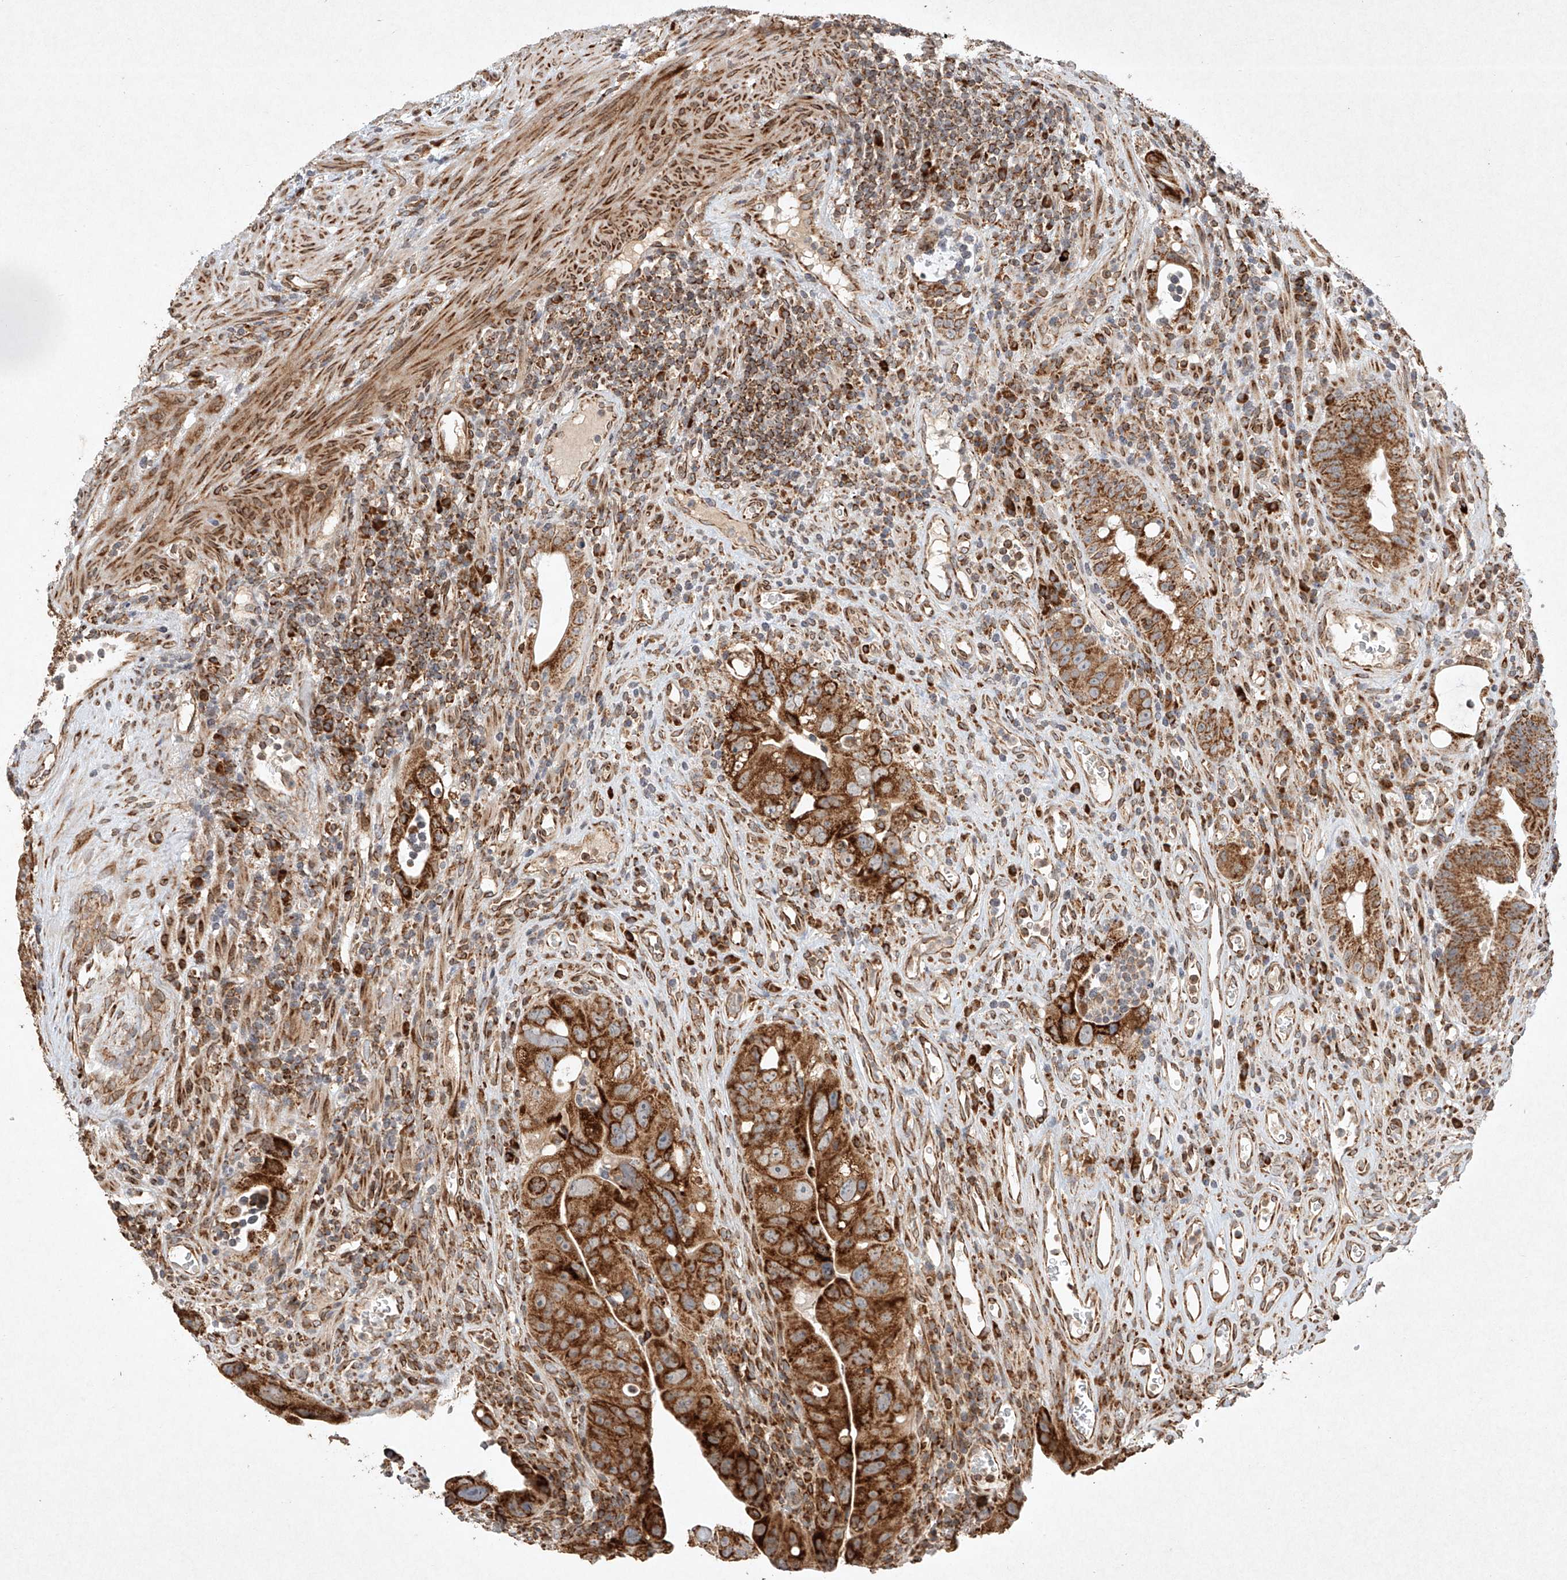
{"staining": {"intensity": "strong", "quantity": ">75%", "location": "cytoplasmic/membranous"}, "tissue": "colorectal cancer", "cell_type": "Tumor cells", "image_type": "cancer", "snomed": [{"axis": "morphology", "description": "Adenocarcinoma, NOS"}, {"axis": "topography", "description": "Rectum"}], "caption": "IHC micrograph of human adenocarcinoma (colorectal) stained for a protein (brown), which exhibits high levels of strong cytoplasmic/membranous staining in approximately >75% of tumor cells.", "gene": "SEMA3B", "patient": {"sex": "male", "age": 59}}